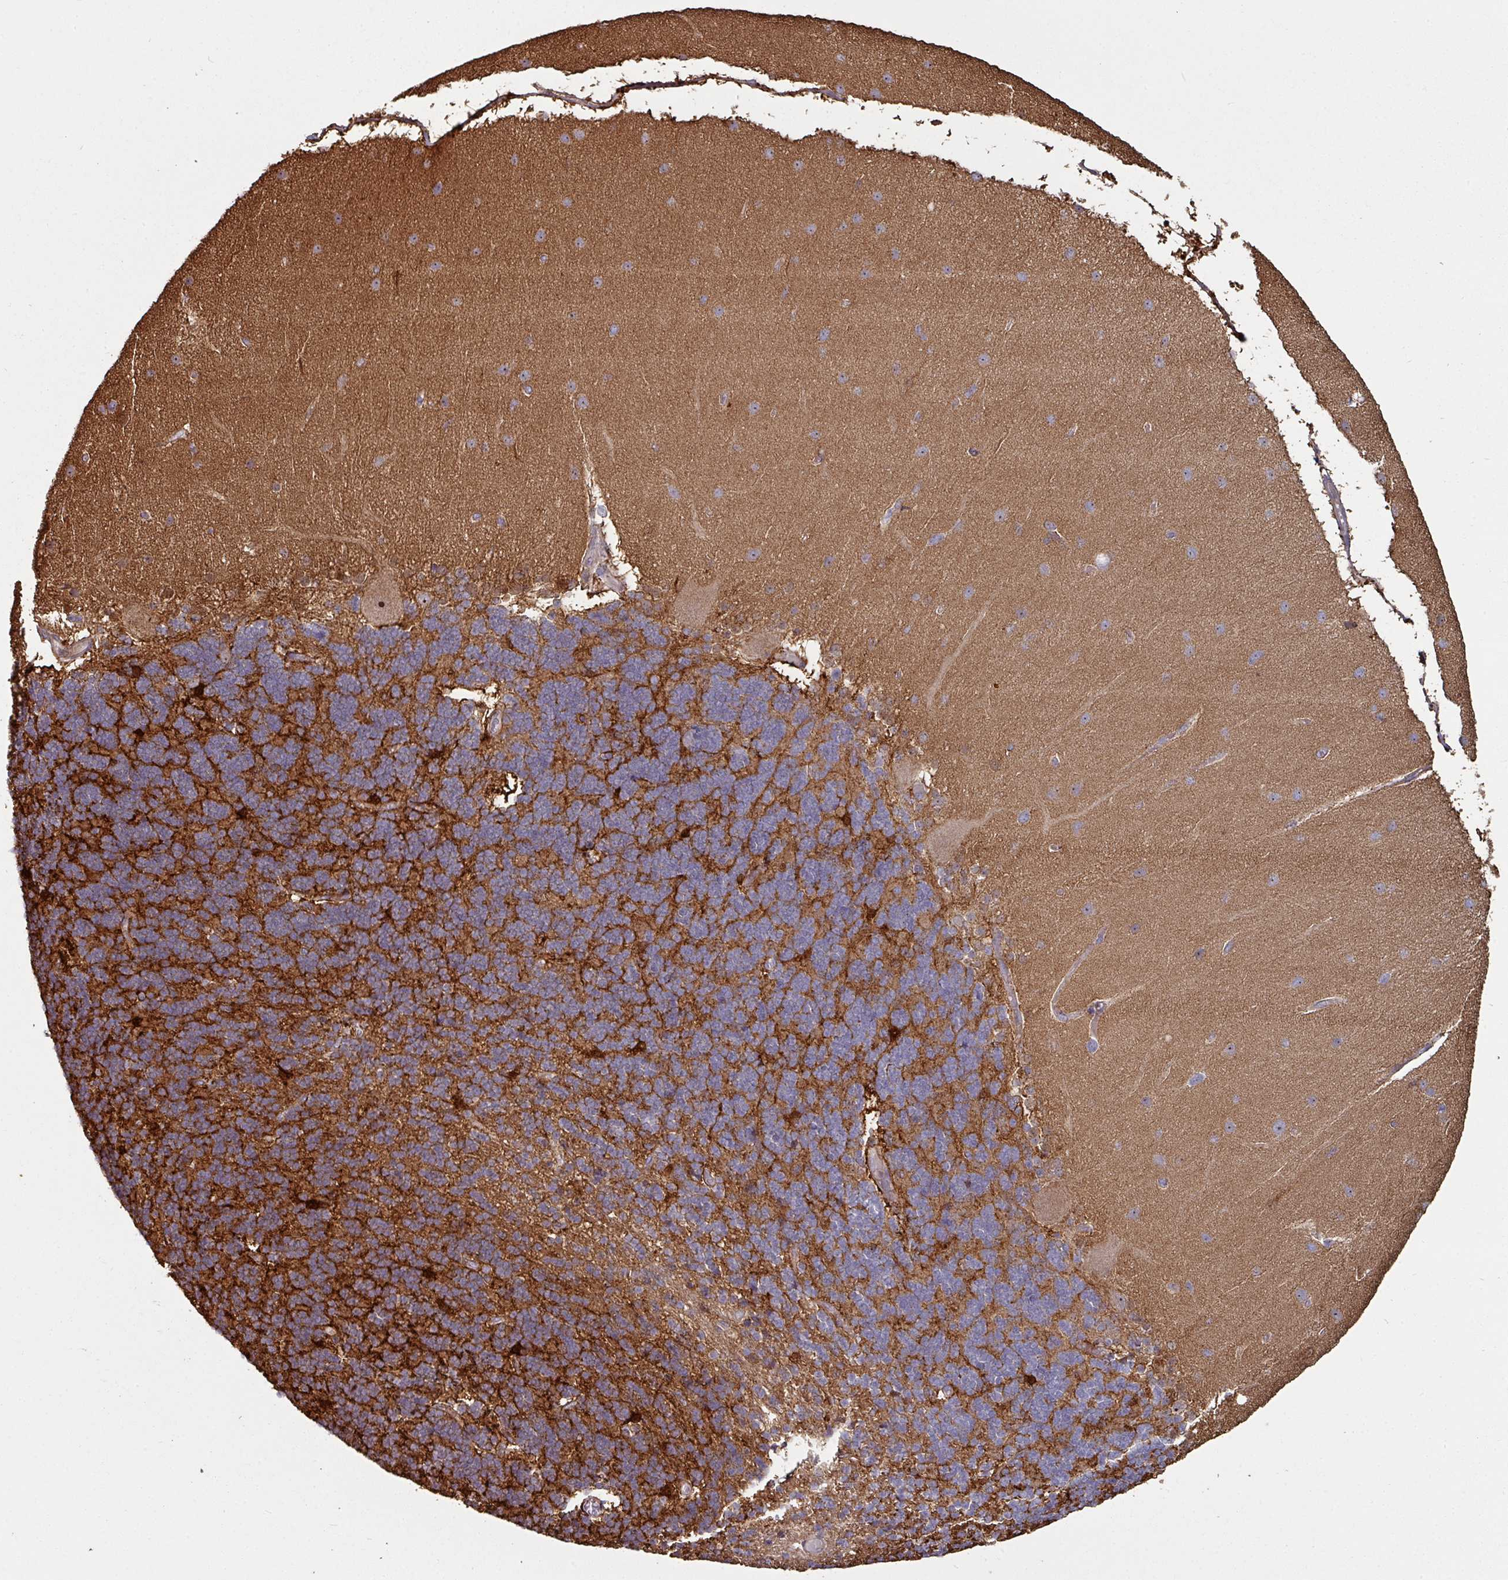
{"staining": {"intensity": "strong", "quantity": "25%-75%", "location": "cytoplasmic/membranous"}, "tissue": "cerebellum", "cell_type": "Cells in granular layer", "image_type": "normal", "snomed": [{"axis": "morphology", "description": "Normal tissue, NOS"}, {"axis": "topography", "description": "Cerebellum"}], "caption": "Immunohistochemistry staining of unremarkable cerebellum, which exhibits high levels of strong cytoplasmic/membranous staining in approximately 25%-75% of cells in granular layer indicating strong cytoplasmic/membranous protein staining. The staining was performed using DAB (brown) for protein detection and nuclei were counterstained in hematoxylin (blue).", "gene": "OR2D3", "patient": {"sex": "female", "age": 54}}